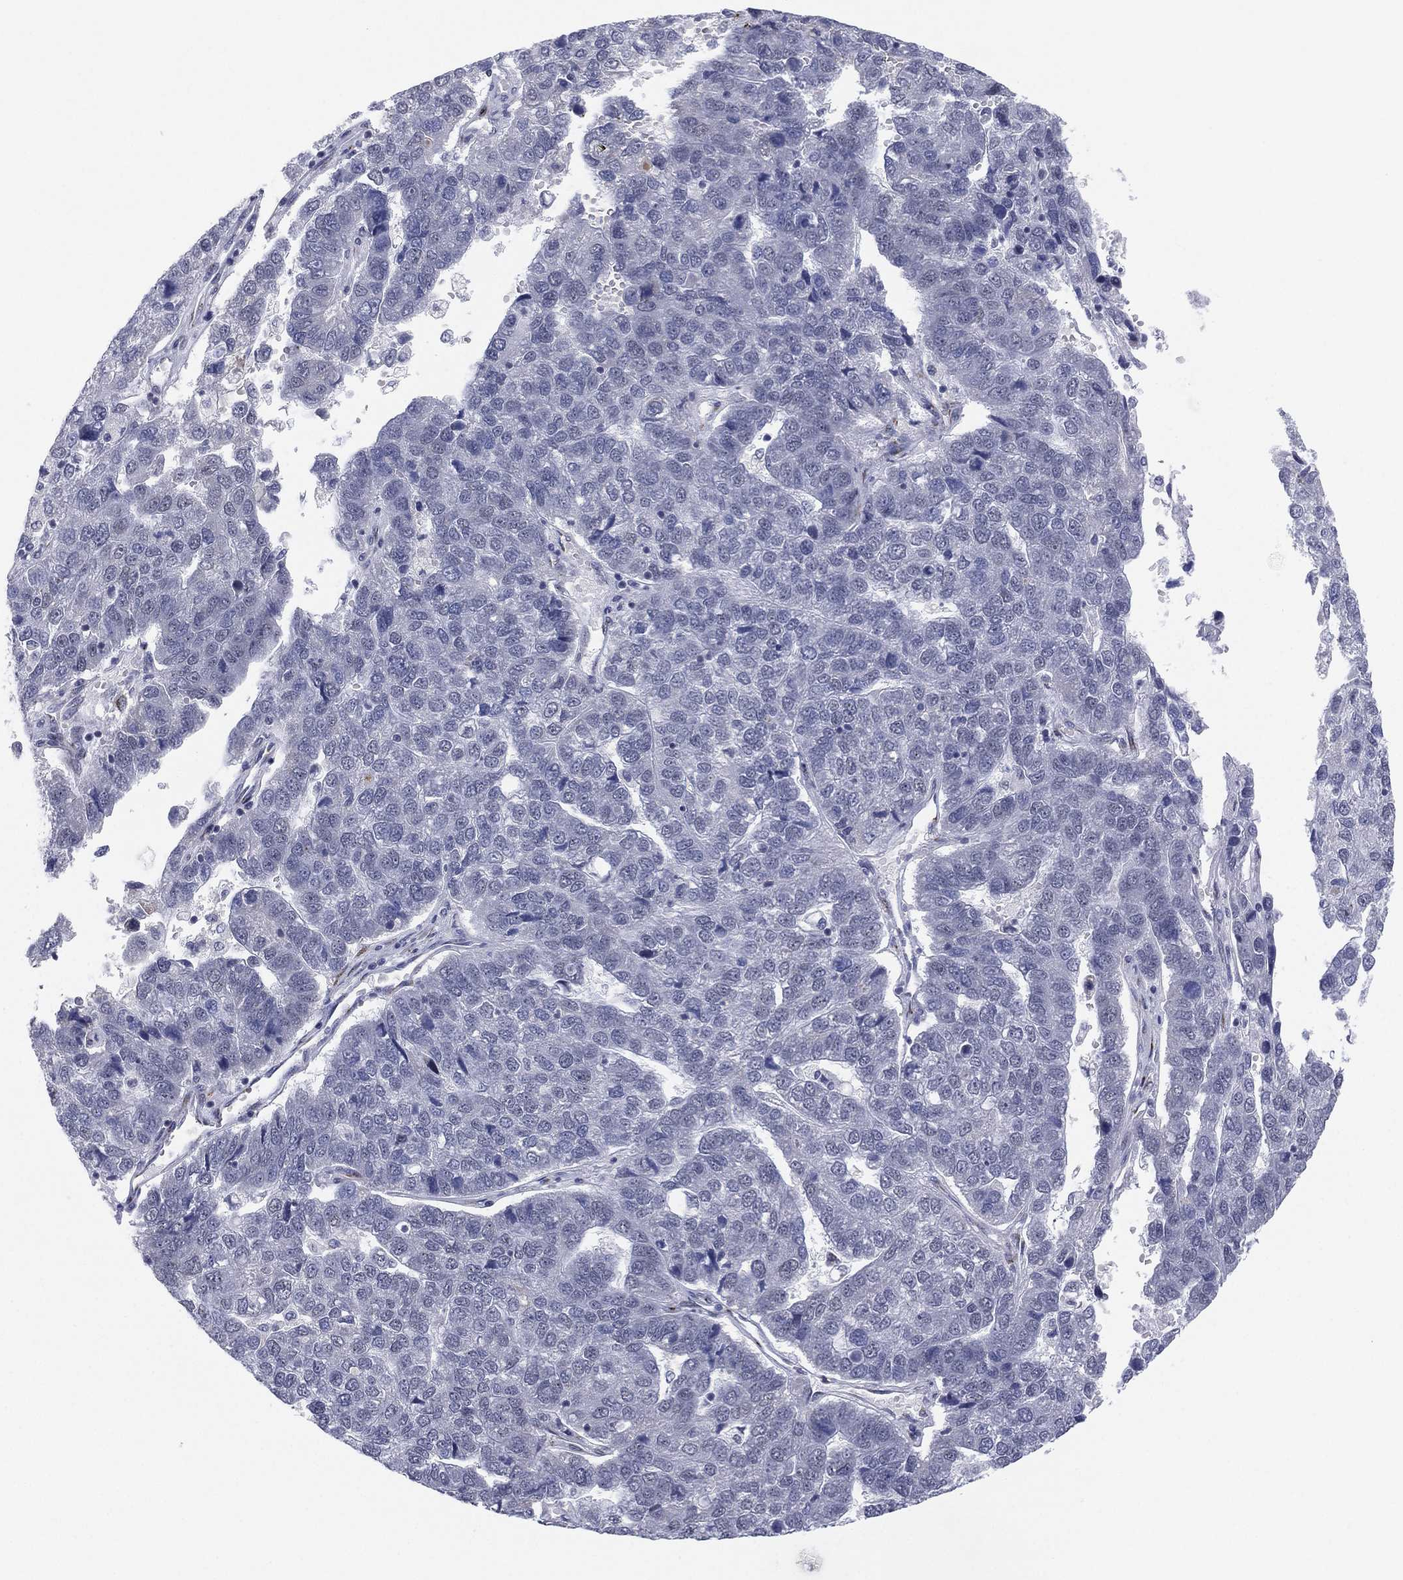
{"staining": {"intensity": "negative", "quantity": "none", "location": "none"}, "tissue": "pancreatic cancer", "cell_type": "Tumor cells", "image_type": "cancer", "snomed": [{"axis": "morphology", "description": "Adenocarcinoma, NOS"}, {"axis": "topography", "description": "Pancreas"}], "caption": "High power microscopy micrograph of an immunohistochemistry image of pancreatic cancer, revealing no significant positivity in tumor cells. Nuclei are stained in blue.", "gene": "CD177", "patient": {"sex": "female", "age": 61}}